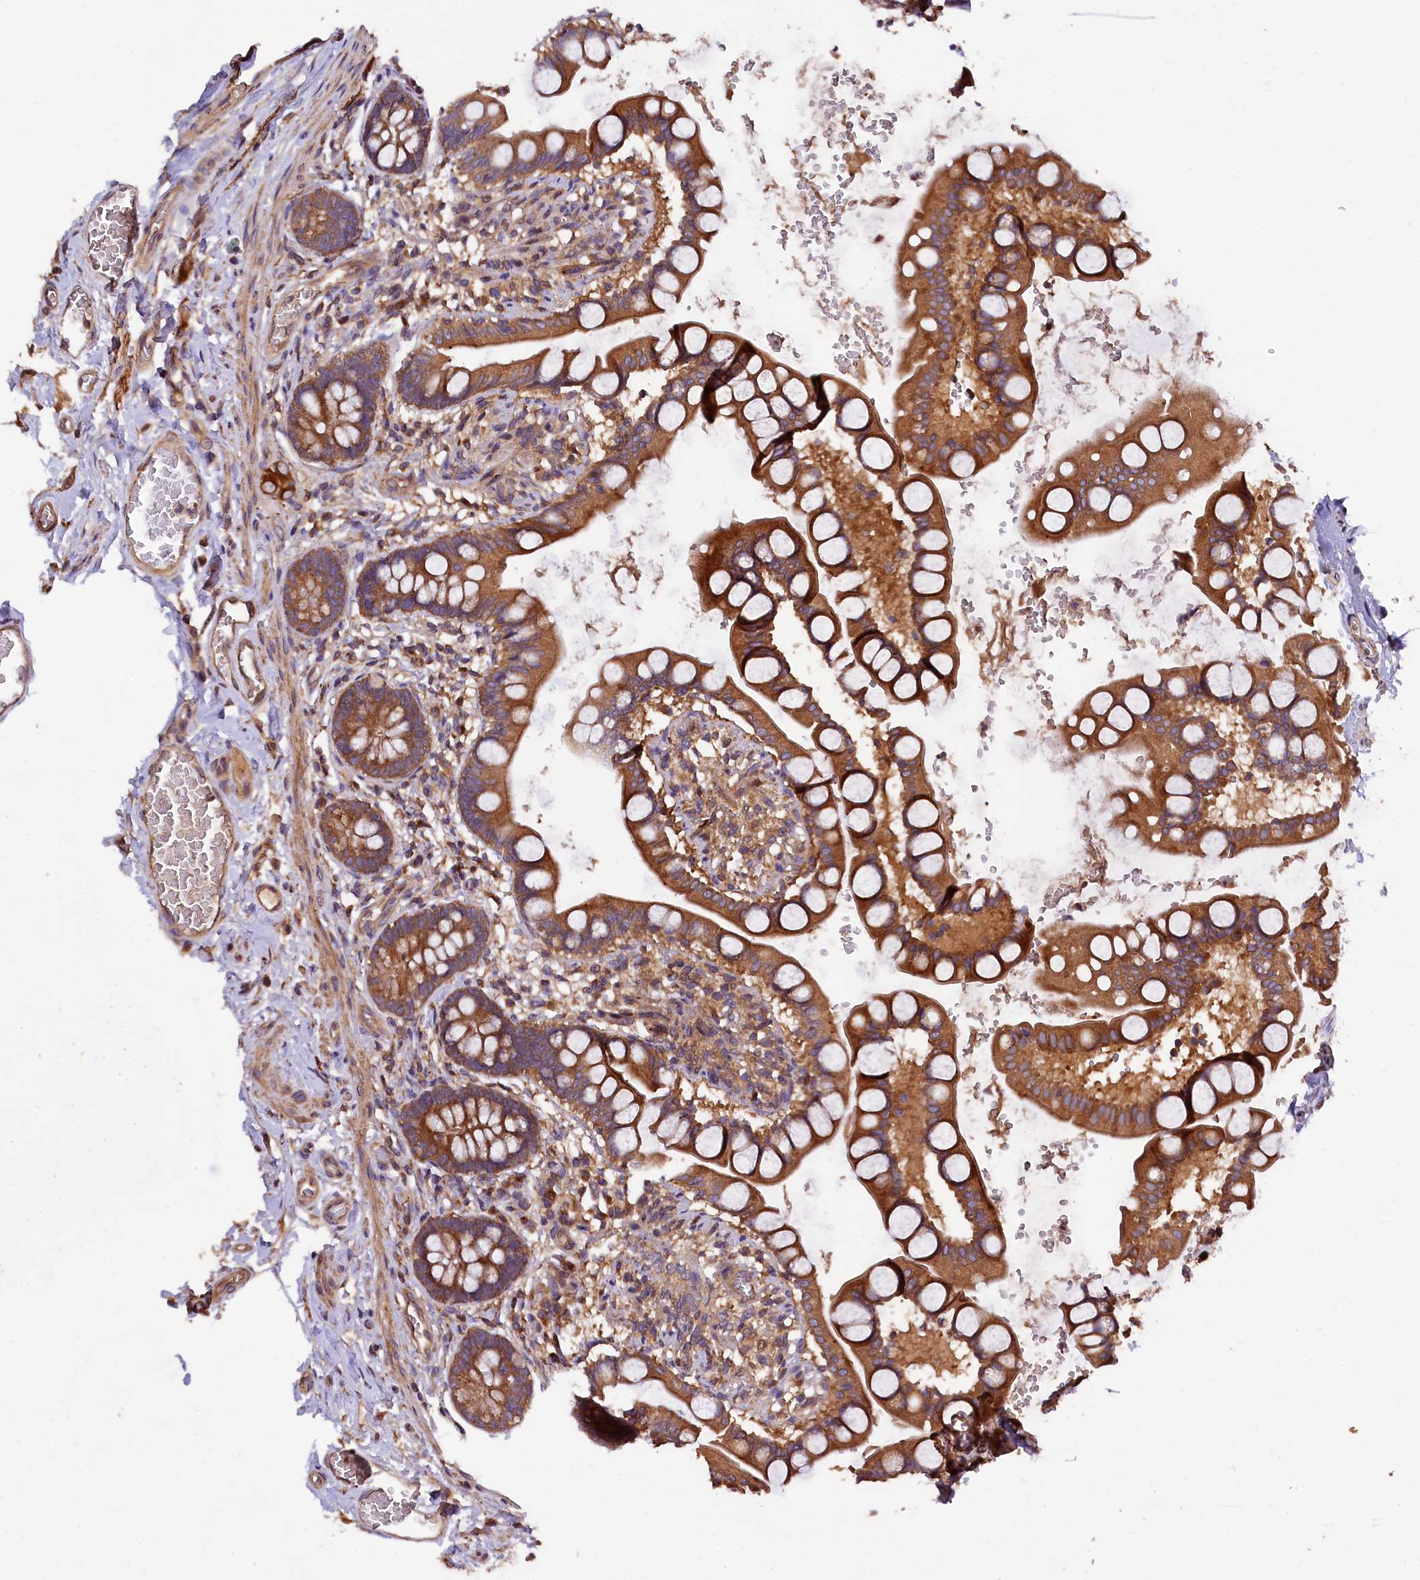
{"staining": {"intensity": "strong", "quantity": ">75%", "location": "cytoplasmic/membranous"}, "tissue": "small intestine", "cell_type": "Glandular cells", "image_type": "normal", "snomed": [{"axis": "morphology", "description": "Normal tissue, NOS"}, {"axis": "topography", "description": "Small intestine"}], "caption": "Immunohistochemical staining of unremarkable human small intestine demonstrates strong cytoplasmic/membranous protein positivity in approximately >75% of glandular cells.", "gene": "KLC2", "patient": {"sex": "male", "age": 52}}